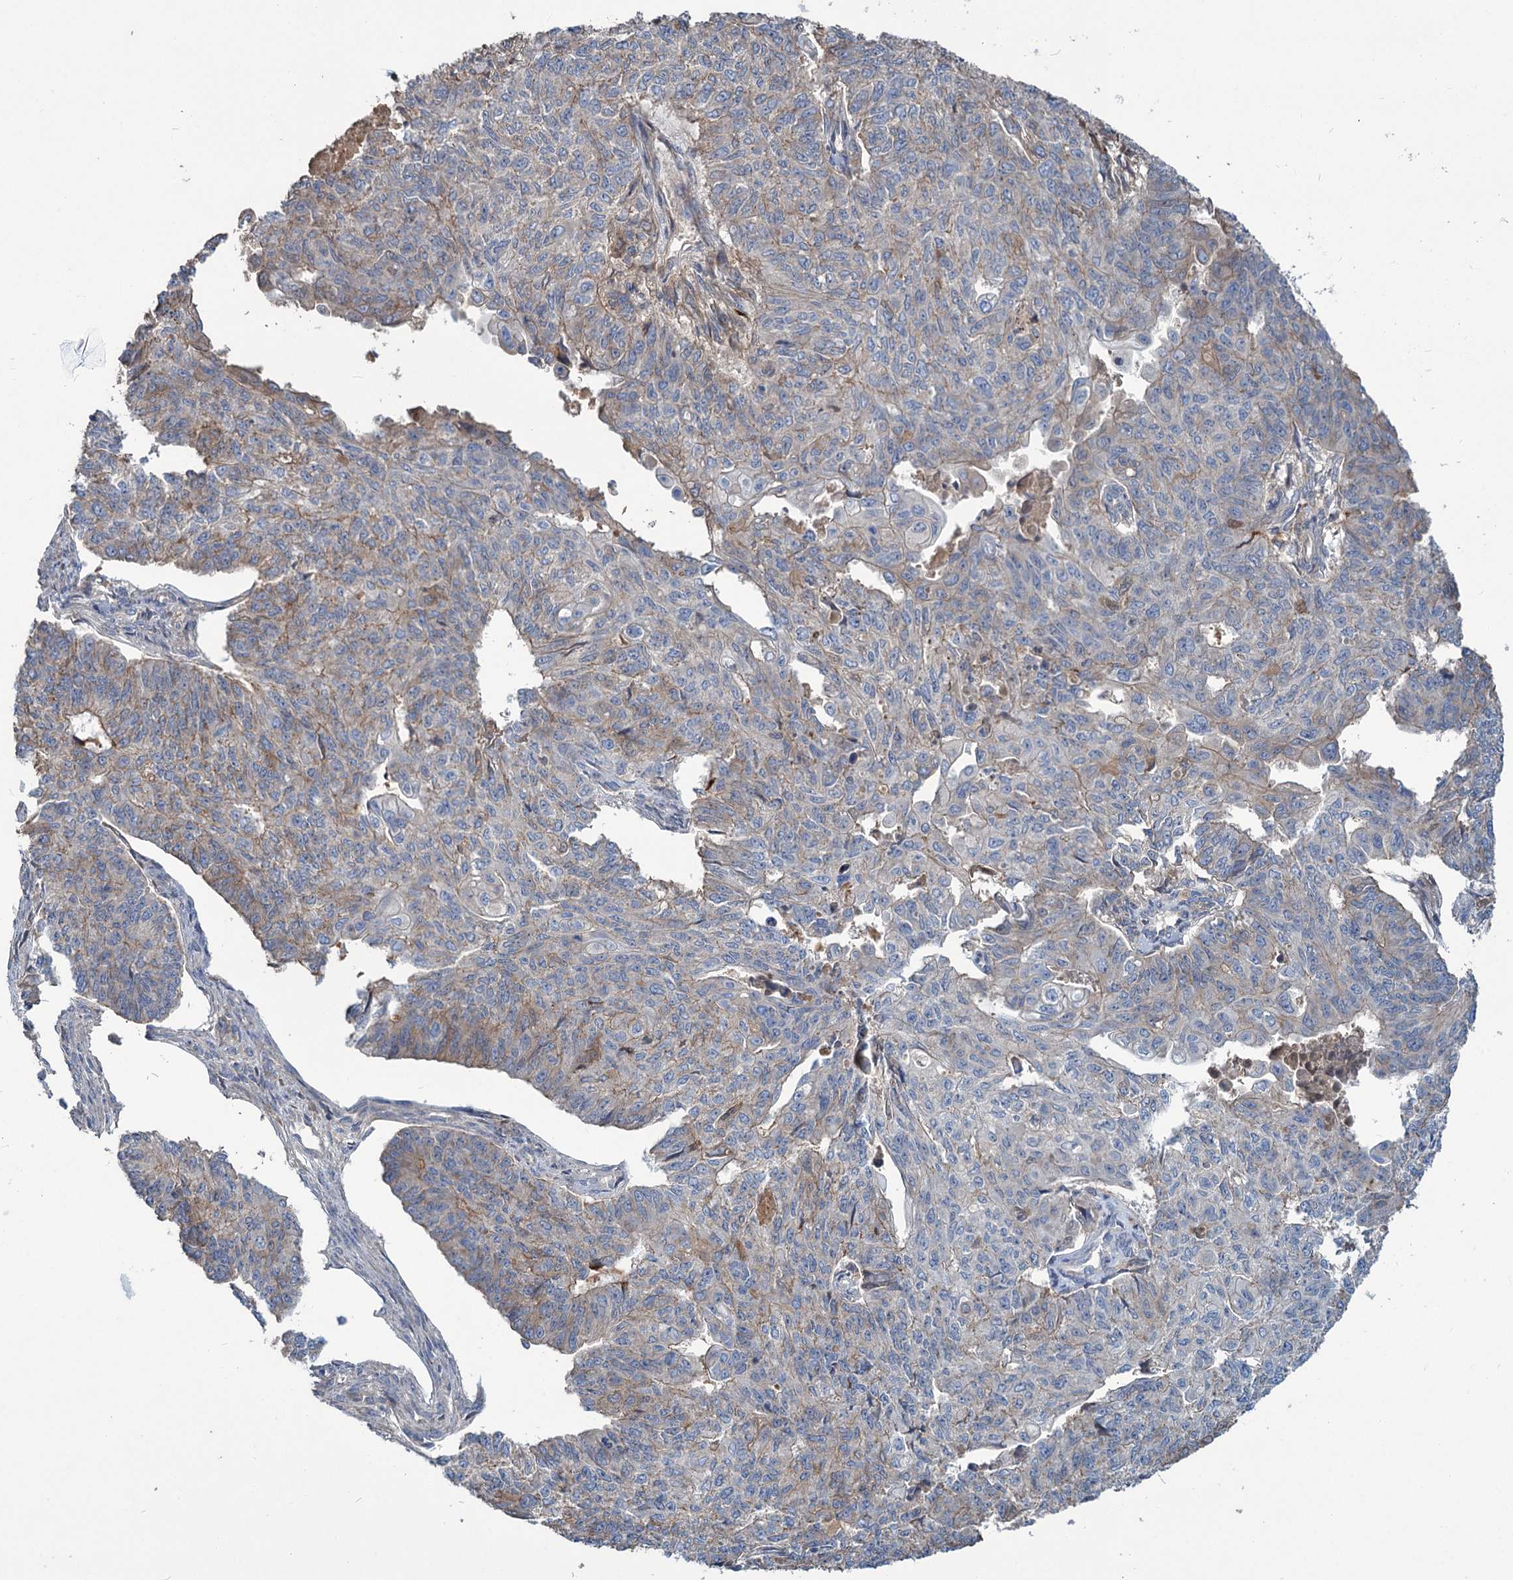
{"staining": {"intensity": "weak", "quantity": "<25%", "location": "cytoplasmic/membranous"}, "tissue": "endometrial cancer", "cell_type": "Tumor cells", "image_type": "cancer", "snomed": [{"axis": "morphology", "description": "Adenocarcinoma, NOS"}, {"axis": "topography", "description": "Endometrium"}], "caption": "Adenocarcinoma (endometrial) was stained to show a protein in brown. There is no significant expression in tumor cells.", "gene": "URAD", "patient": {"sex": "female", "age": 32}}